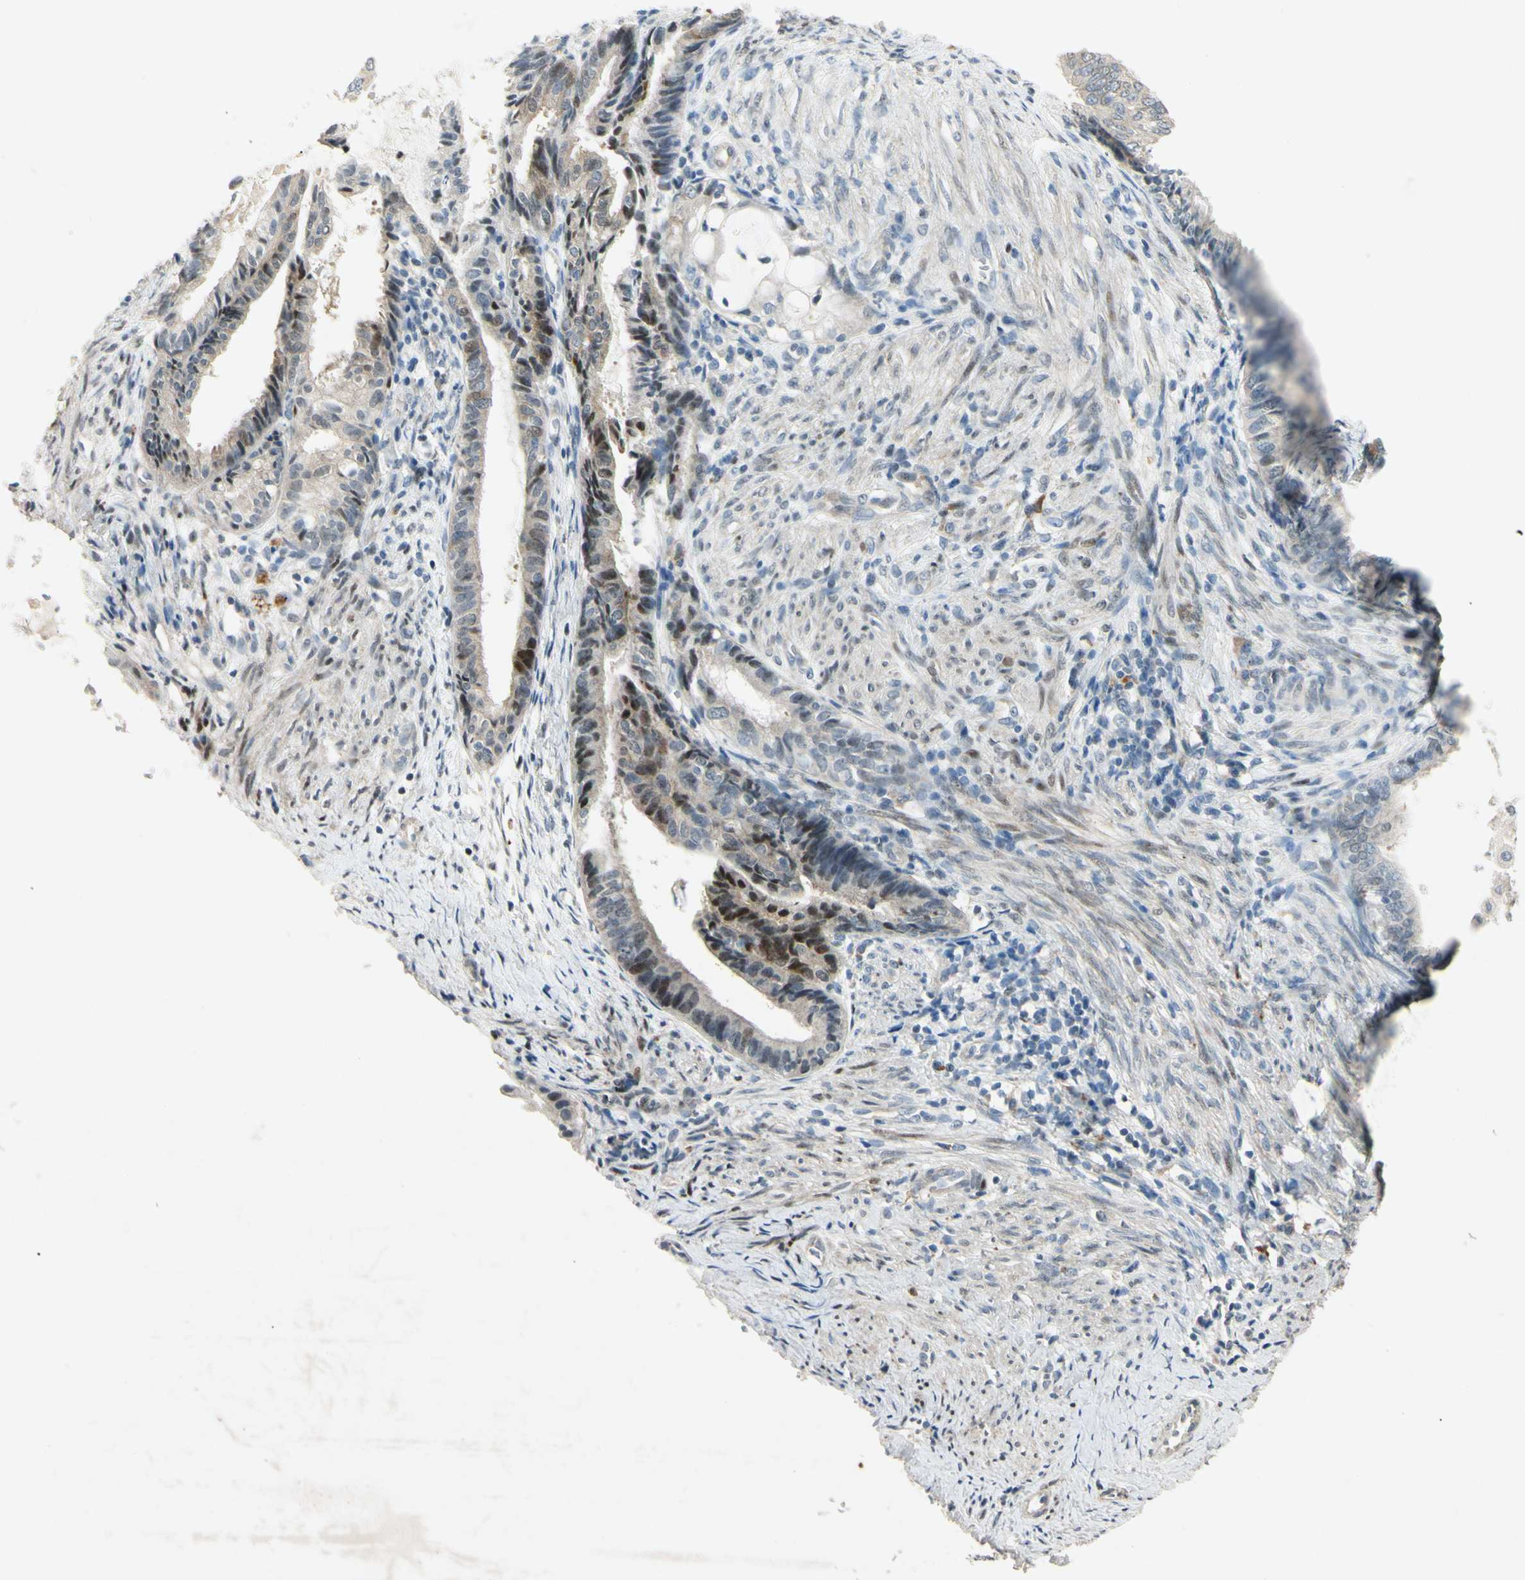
{"staining": {"intensity": "moderate", "quantity": "25%-75%", "location": "nuclear"}, "tissue": "endometrial cancer", "cell_type": "Tumor cells", "image_type": "cancer", "snomed": [{"axis": "morphology", "description": "Adenocarcinoma, NOS"}, {"axis": "topography", "description": "Endometrium"}], "caption": "Human adenocarcinoma (endometrial) stained with a protein marker displays moderate staining in tumor cells.", "gene": "HSPA1B", "patient": {"sex": "female", "age": 86}}